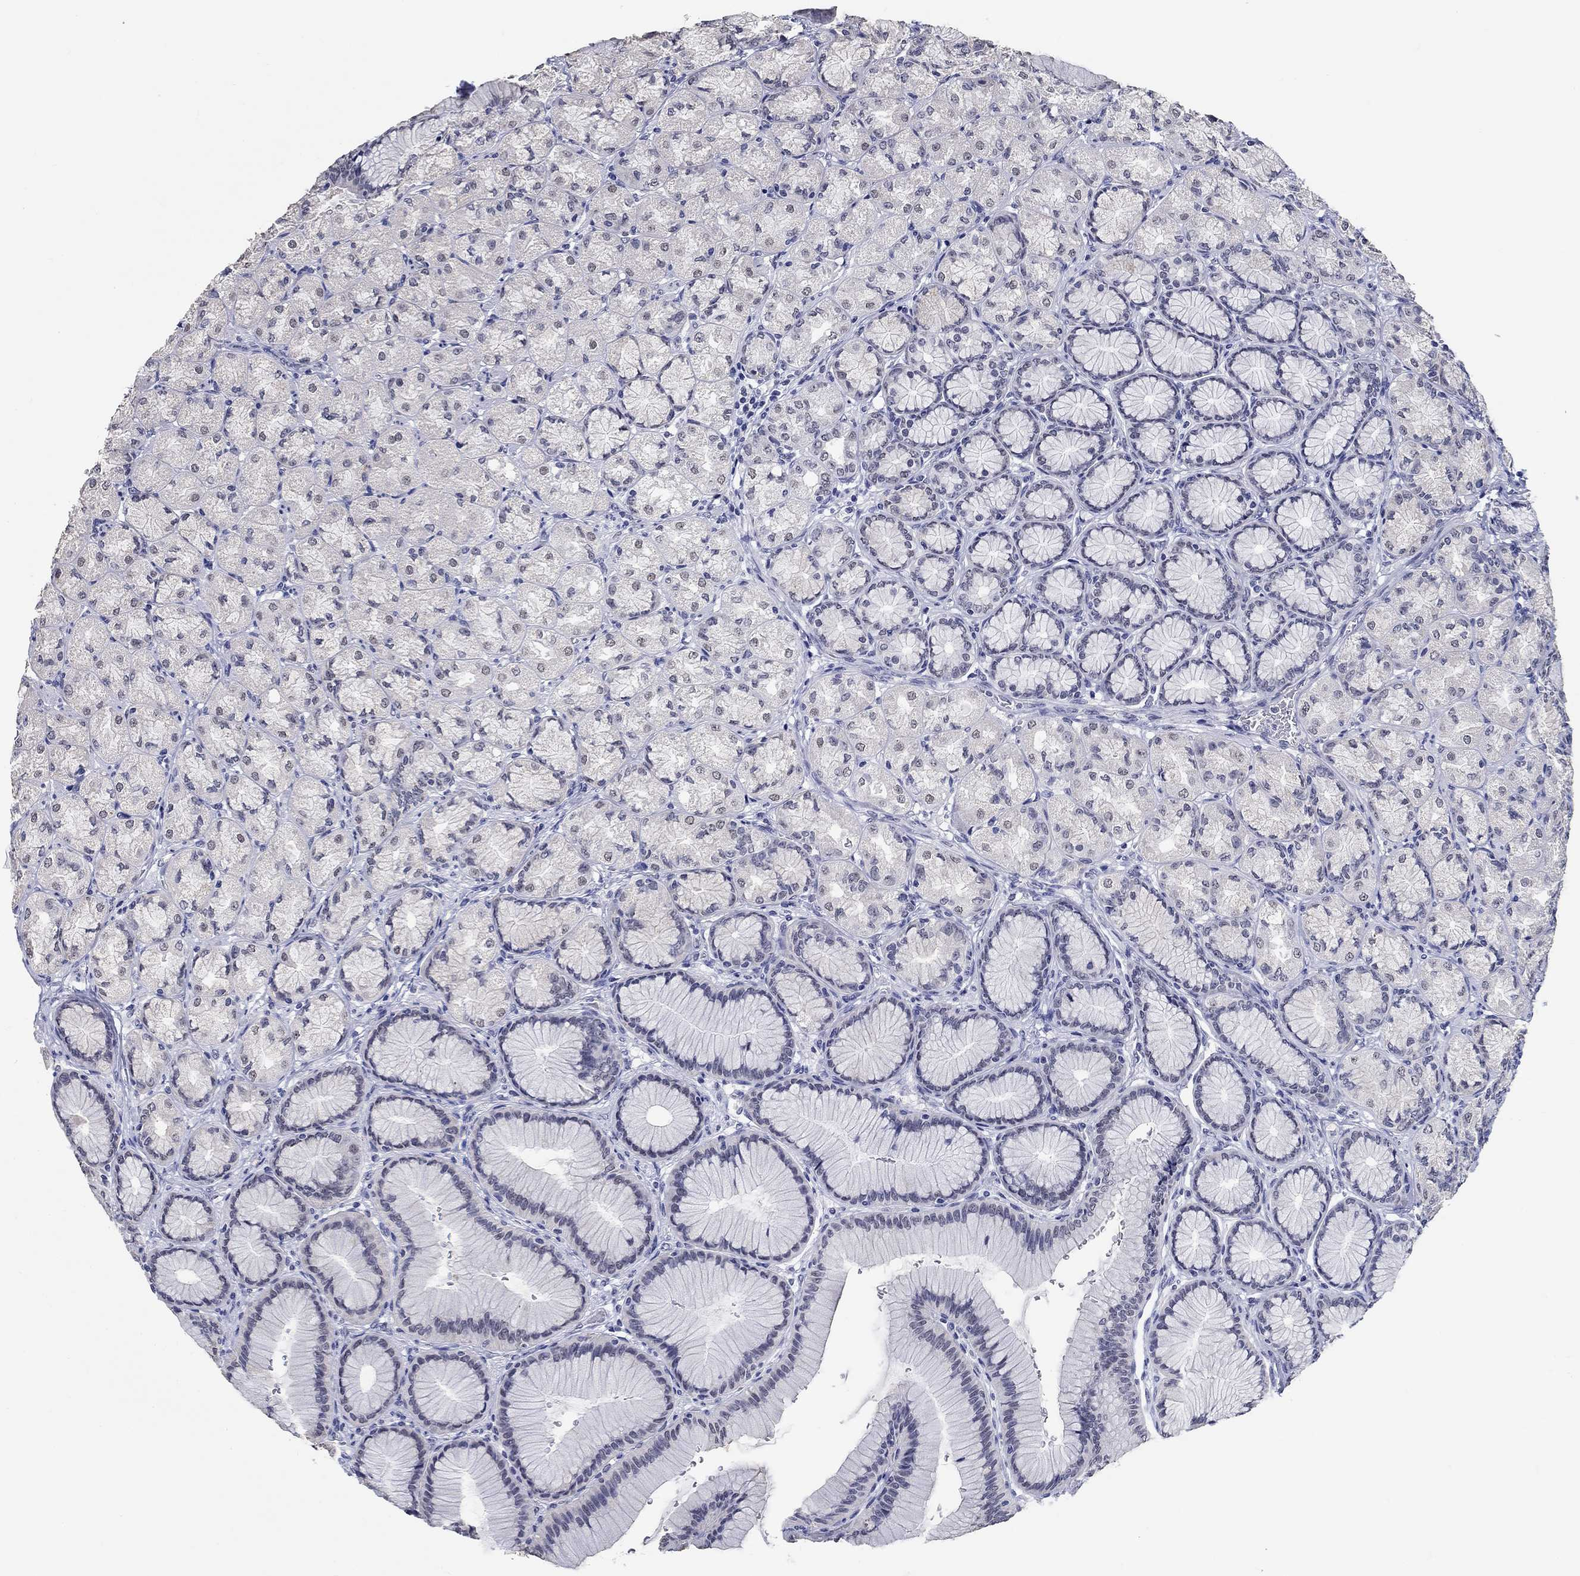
{"staining": {"intensity": "negative", "quantity": "none", "location": "none"}, "tissue": "stomach", "cell_type": "Glandular cells", "image_type": "normal", "snomed": [{"axis": "morphology", "description": "Normal tissue, NOS"}, {"axis": "morphology", "description": "Adenocarcinoma, NOS"}, {"axis": "morphology", "description": "Adenocarcinoma, High grade"}, {"axis": "topography", "description": "Stomach, upper"}, {"axis": "topography", "description": "Stomach"}], "caption": "Glandular cells show no significant positivity in normal stomach.", "gene": "GRIN1", "patient": {"sex": "female", "age": 65}}